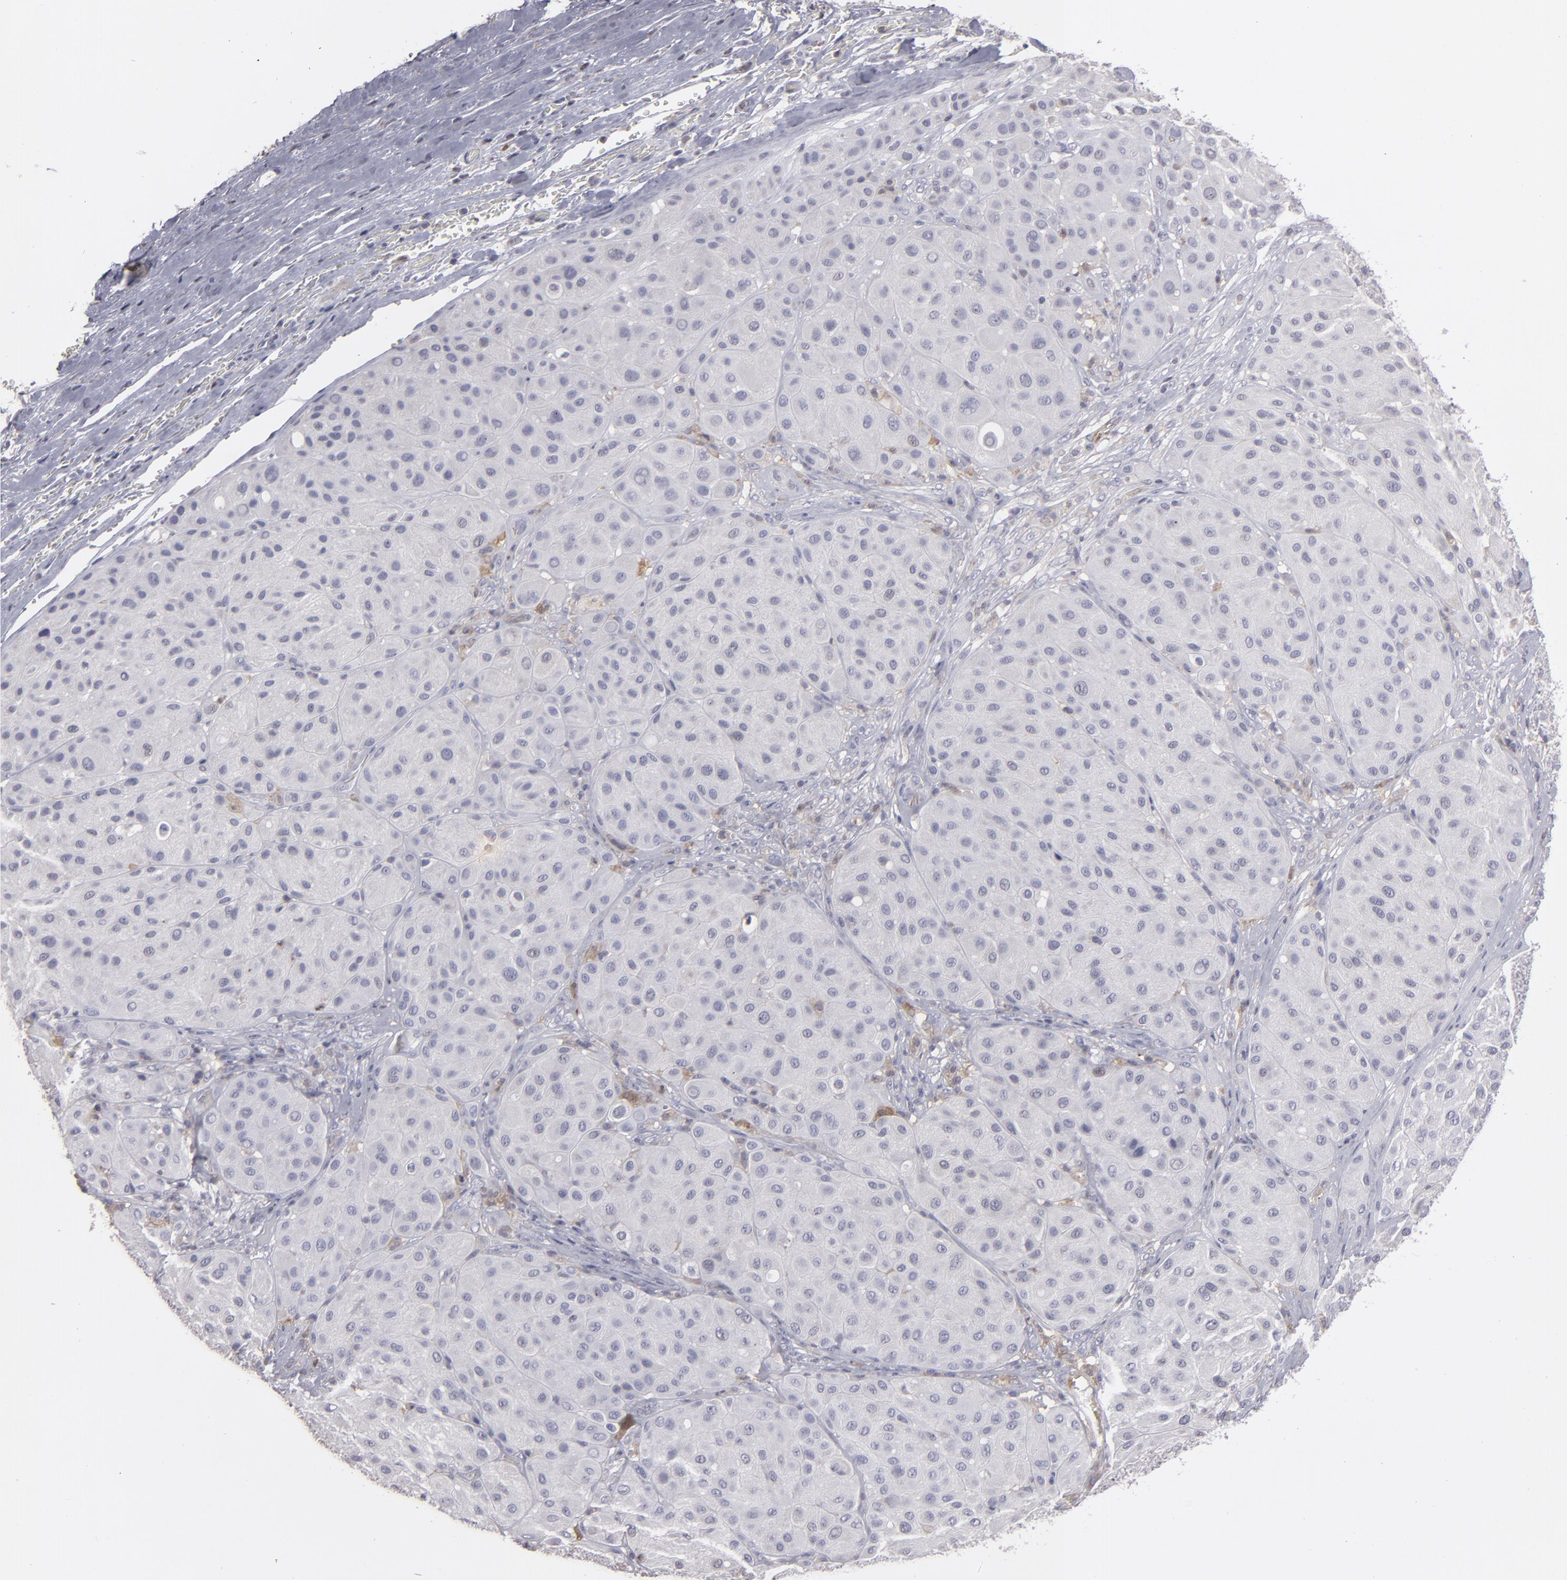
{"staining": {"intensity": "moderate", "quantity": "<25%", "location": "cytoplasmic/membranous"}, "tissue": "melanoma", "cell_type": "Tumor cells", "image_type": "cancer", "snomed": [{"axis": "morphology", "description": "Normal tissue, NOS"}, {"axis": "morphology", "description": "Malignant melanoma, Metastatic site"}, {"axis": "topography", "description": "Skin"}], "caption": "Immunohistochemistry histopathology image of melanoma stained for a protein (brown), which reveals low levels of moderate cytoplasmic/membranous positivity in about <25% of tumor cells.", "gene": "SEMA3G", "patient": {"sex": "male", "age": 41}}